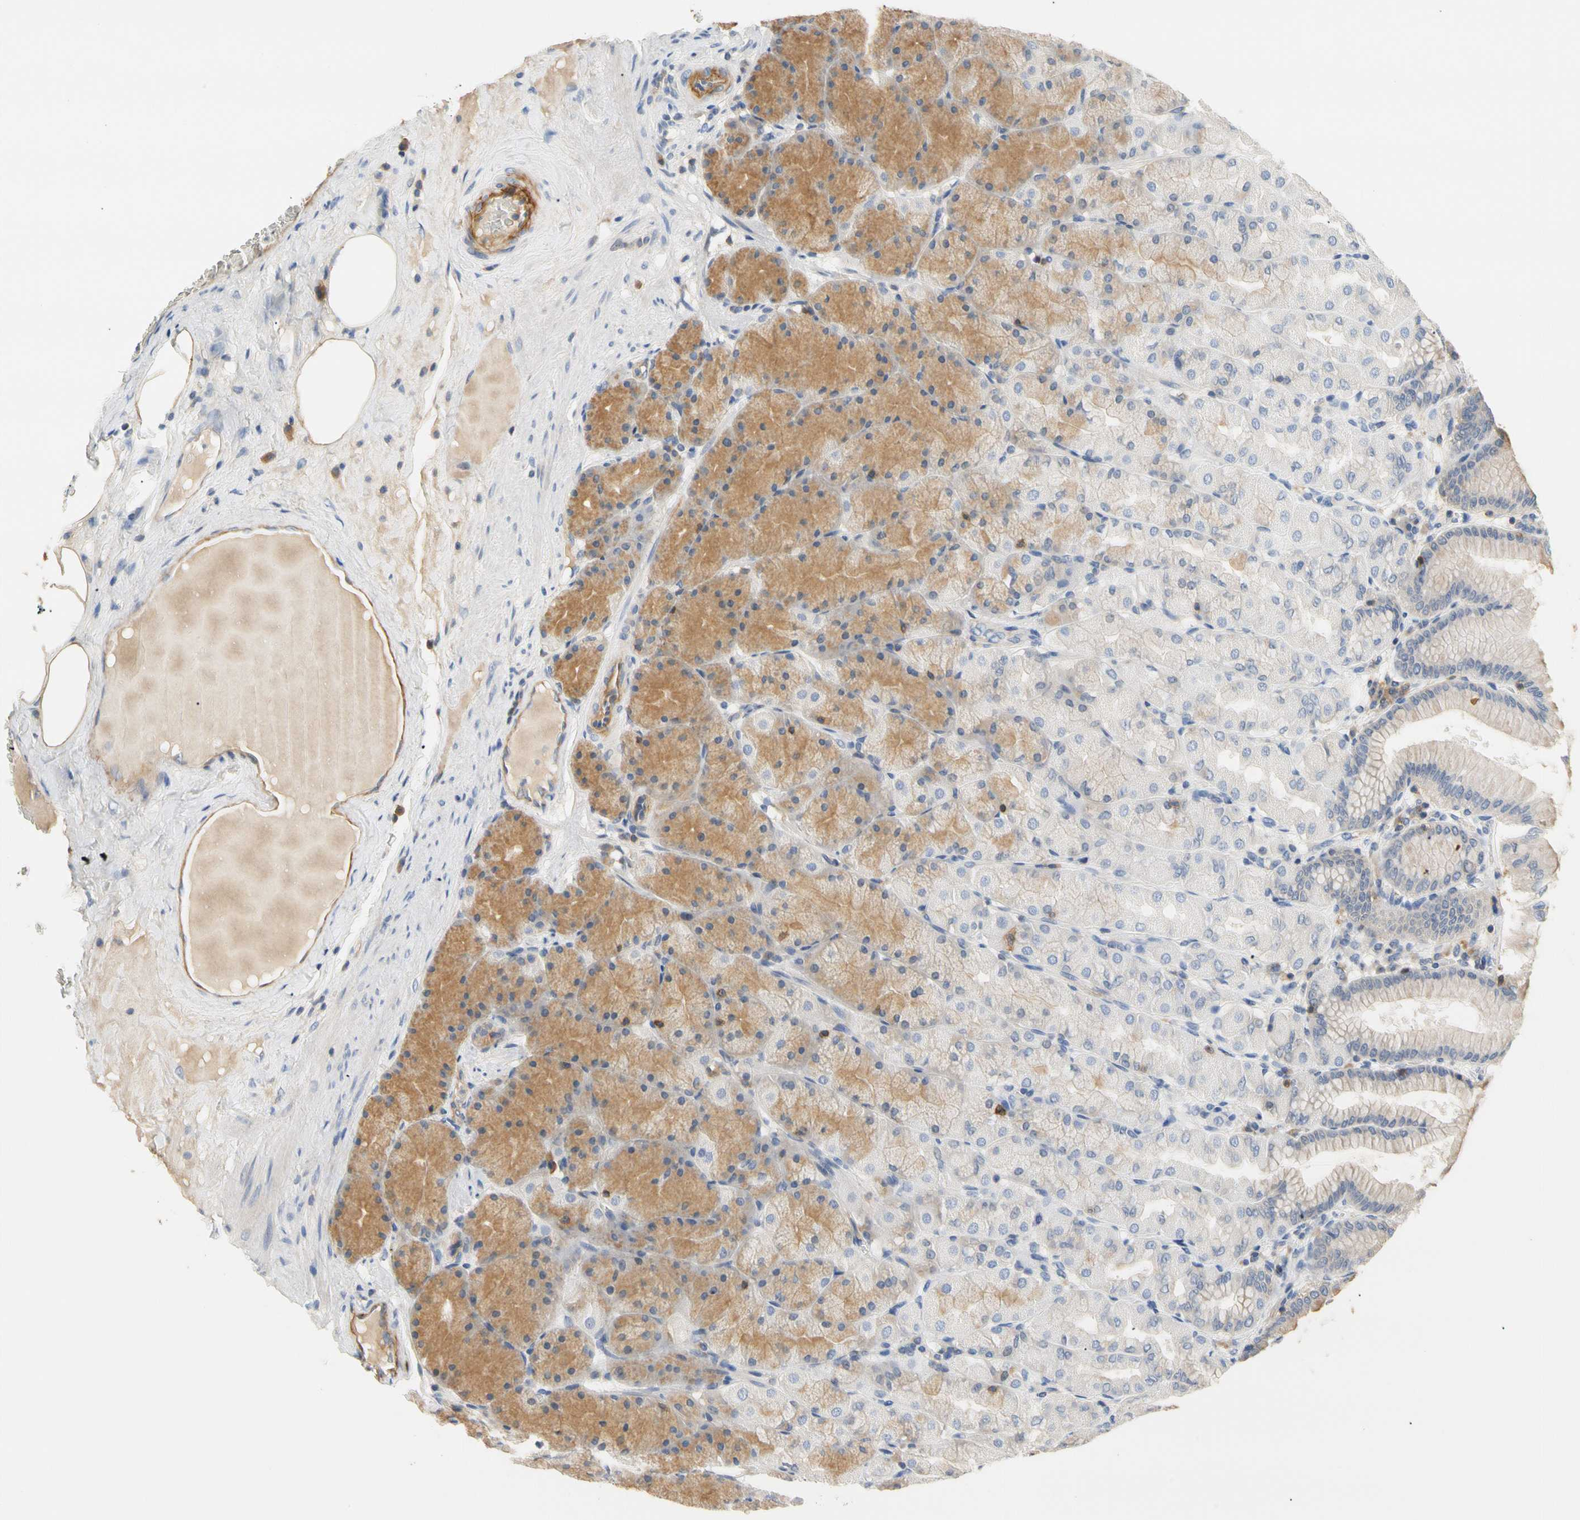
{"staining": {"intensity": "moderate", "quantity": "<25%", "location": "cytoplasmic/membranous"}, "tissue": "stomach", "cell_type": "Glandular cells", "image_type": "normal", "snomed": [{"axis": "morphology", "description": "Normal tissue, NOS"}, {"axis": "topography", "description": "Stomach, upper"}], "caption": "Immunohistochemistry photomicrograph of normal stomach: human stomach stained using immunohistochemistry displays low levels of moderate protein expression localized specifically in the cytoplasmic/membranous of glandular cells, appearing as a cytoplasmic/membranous brown color.", "gene": "TNFRSF18", "patient": {"sex": "female", "age": 56}}